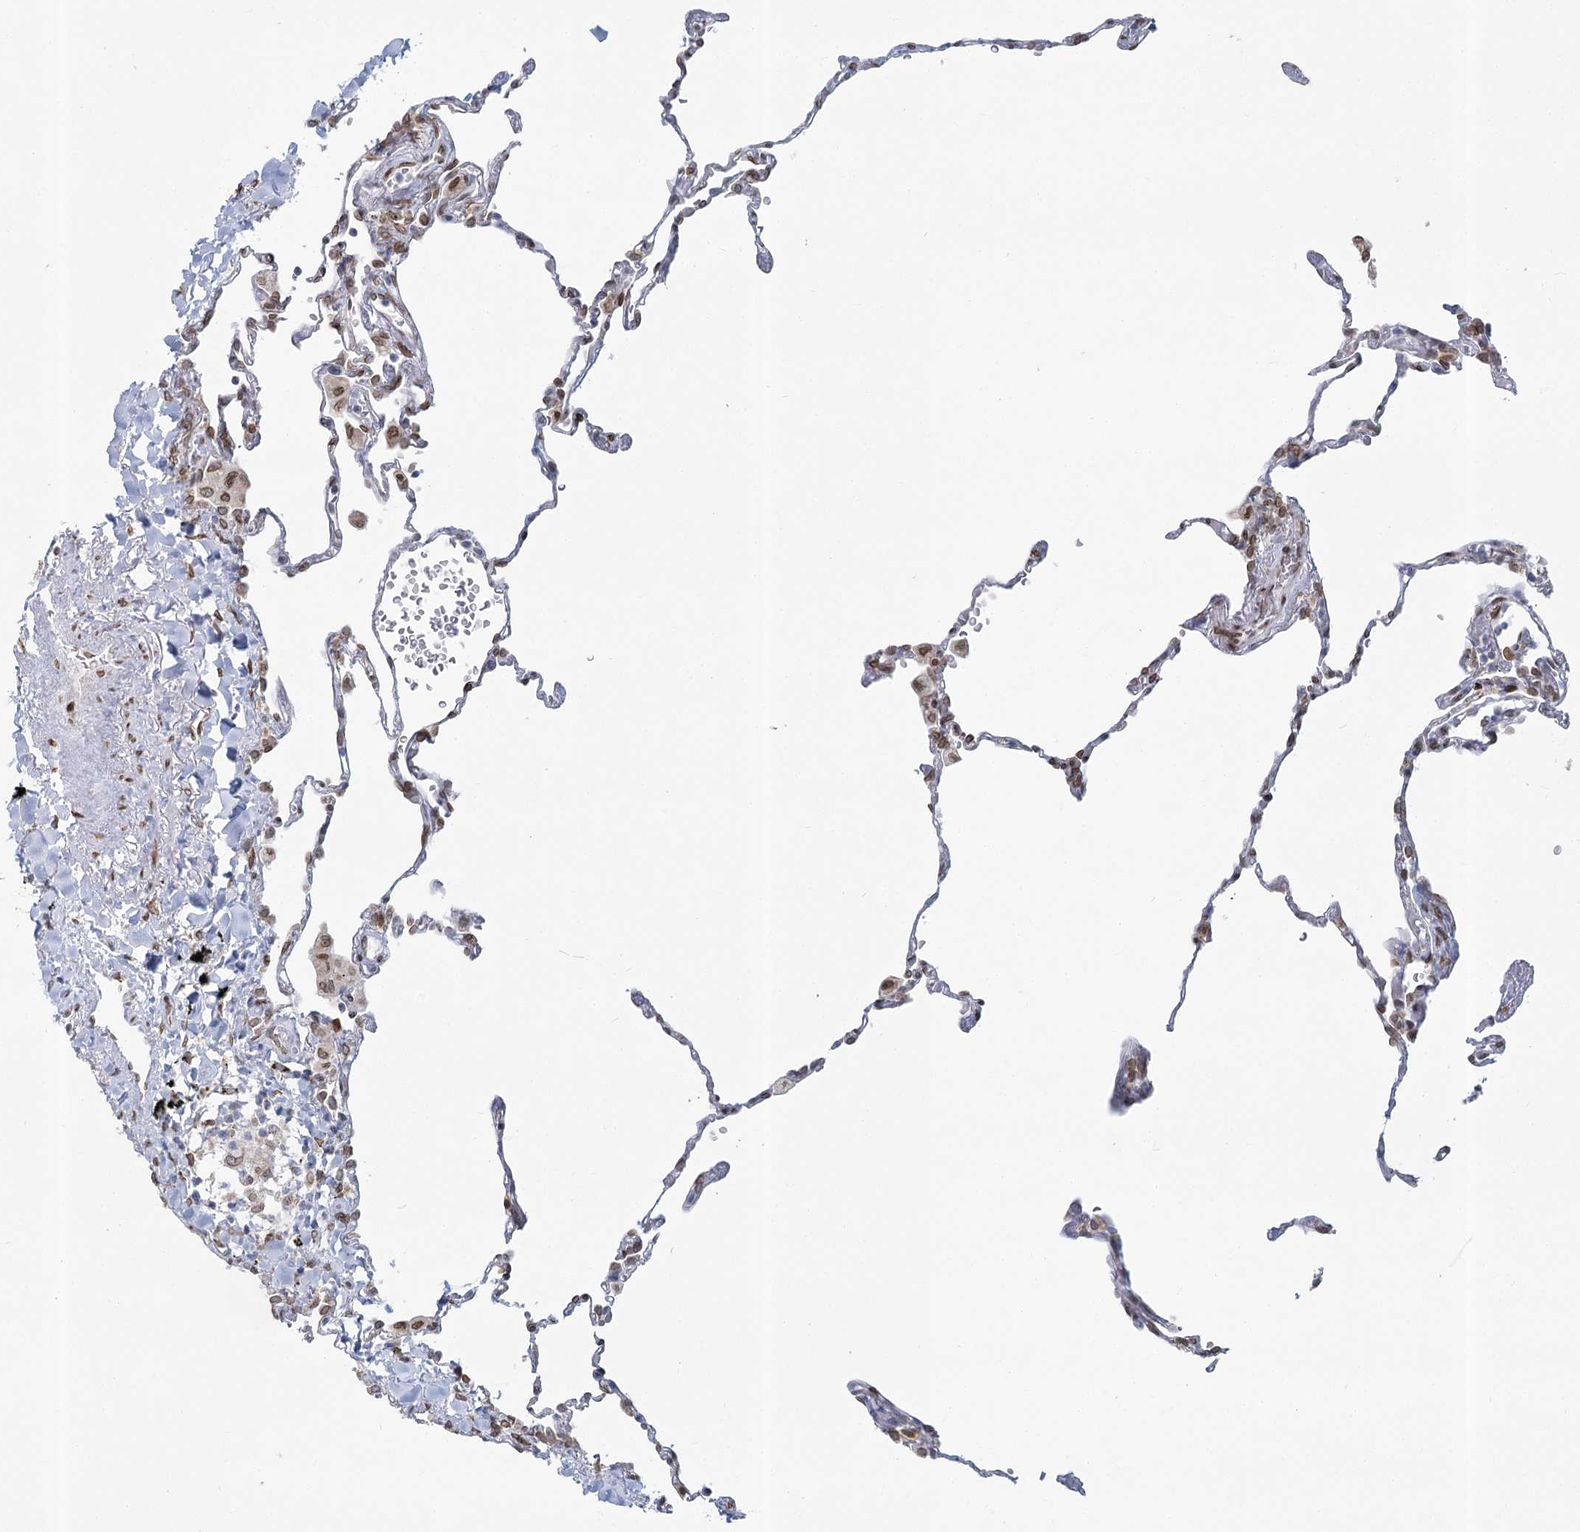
{"staining": {"intensity": "moderate", "quantity": "25%-75%", "location": "nuclear"}, "tissue": "lung", "cell_type": "Alveolar cells", "image_type": "normal", "snomed": [{"axis": "morphology", "description": "Normal tissue, NOS"}, {"axis": "topography", "description": "Lung"}], "caption": "This micrograph displays immunohistochemistry (IHC) staining of normal lung, with medium moderate nuclear staining in approximately 25%-75% of alveolar cells.", "gene": "VWA5A", "patient": {"sex": "male", "age": 59}}